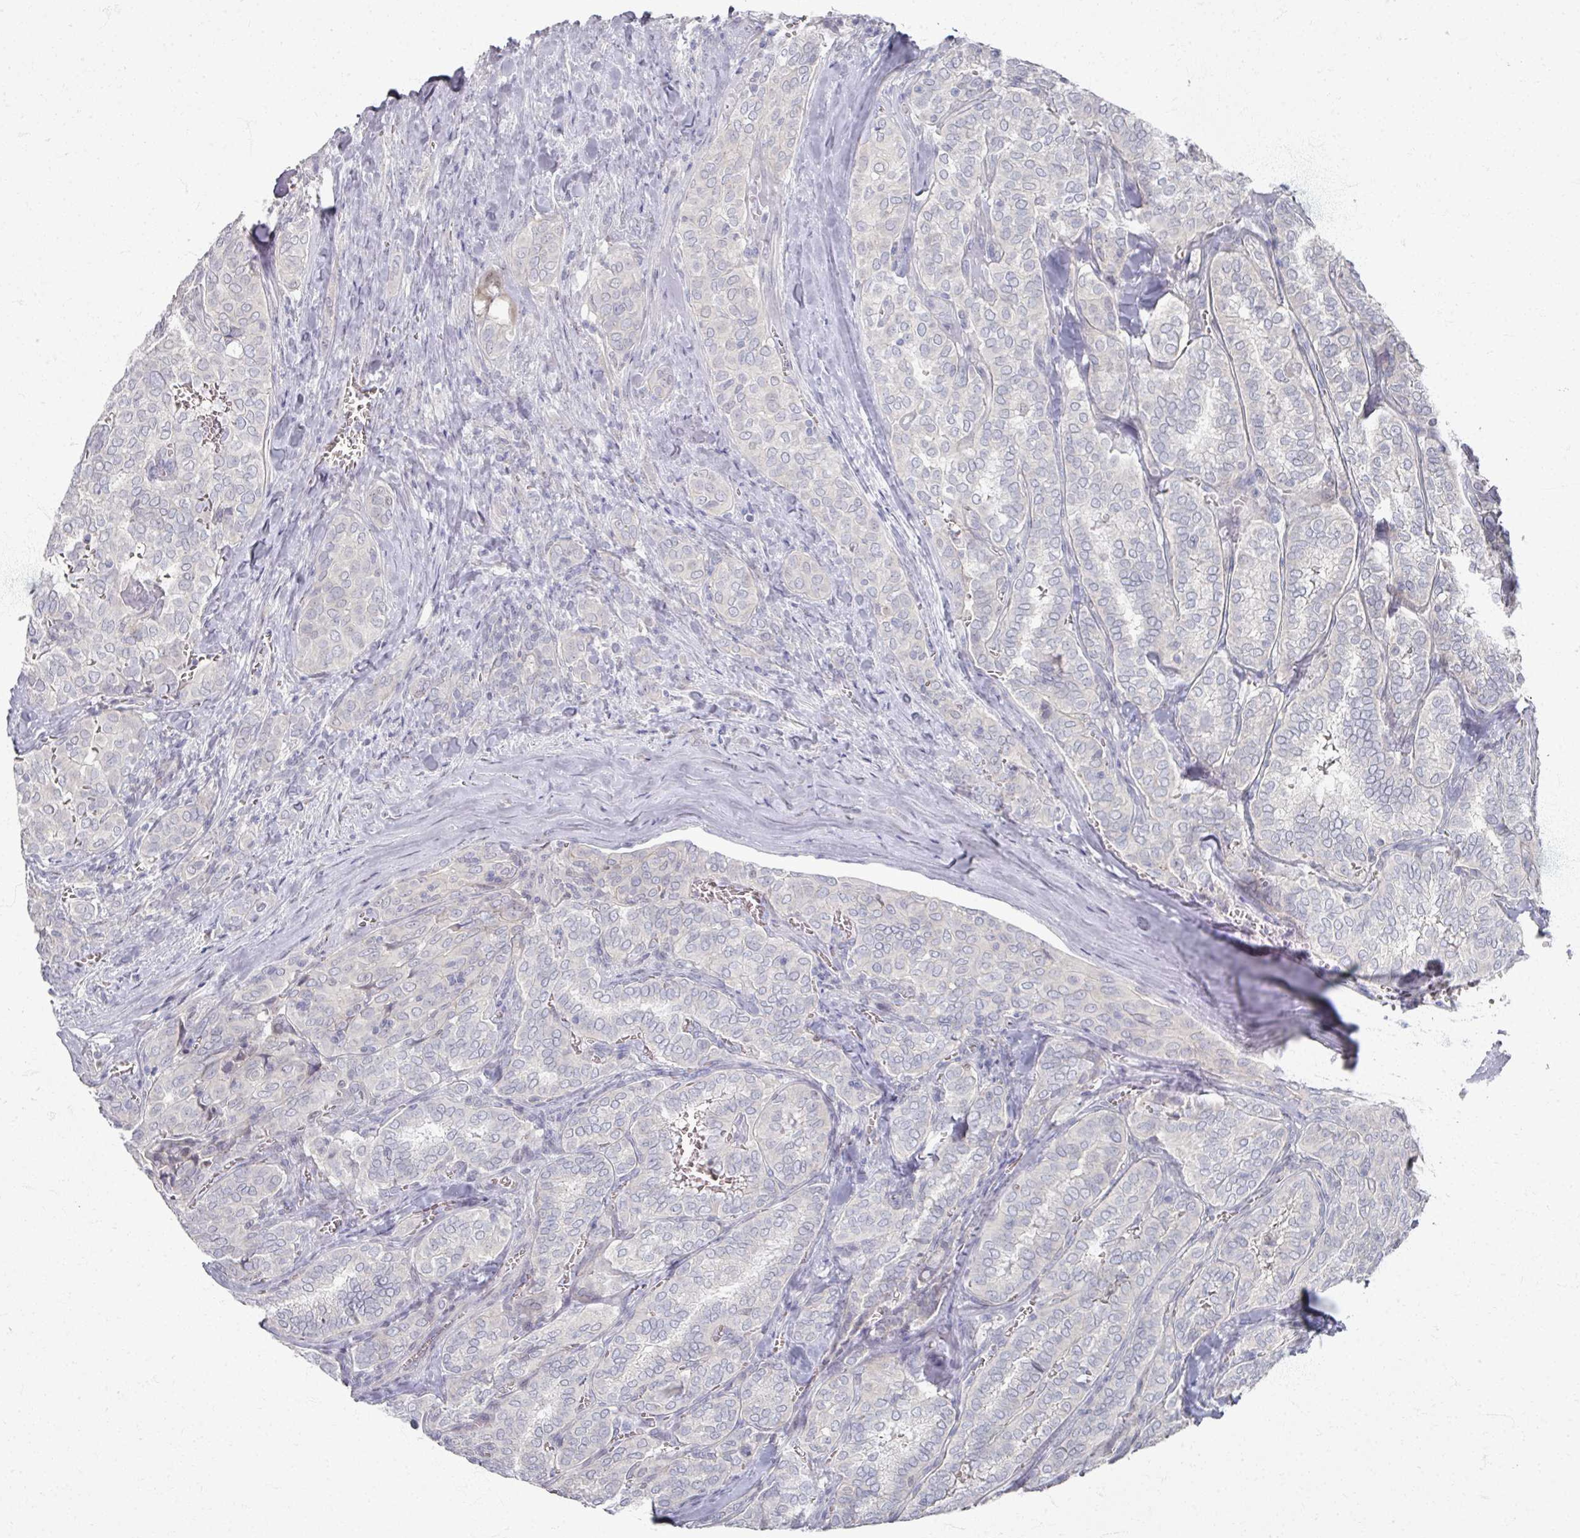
{"staining": {"intensity": "negative", "quantity": "none", "location": "none"}, "tissue": "thyroid cancer", "cell_type": "Tumor cells", "image_type": "cancer", "snomed": [{"axis": "morphology", "description": "Papillary adenocarcinoma, NOS"}, {"axis": "topography", "description": "Thyroid gland"}], "caption": "The image demonstrates no significant expression in tumor cells of thyroid cancer.", "gene": "TTYH3", "patient": {"sex": "female", "age": 30}}